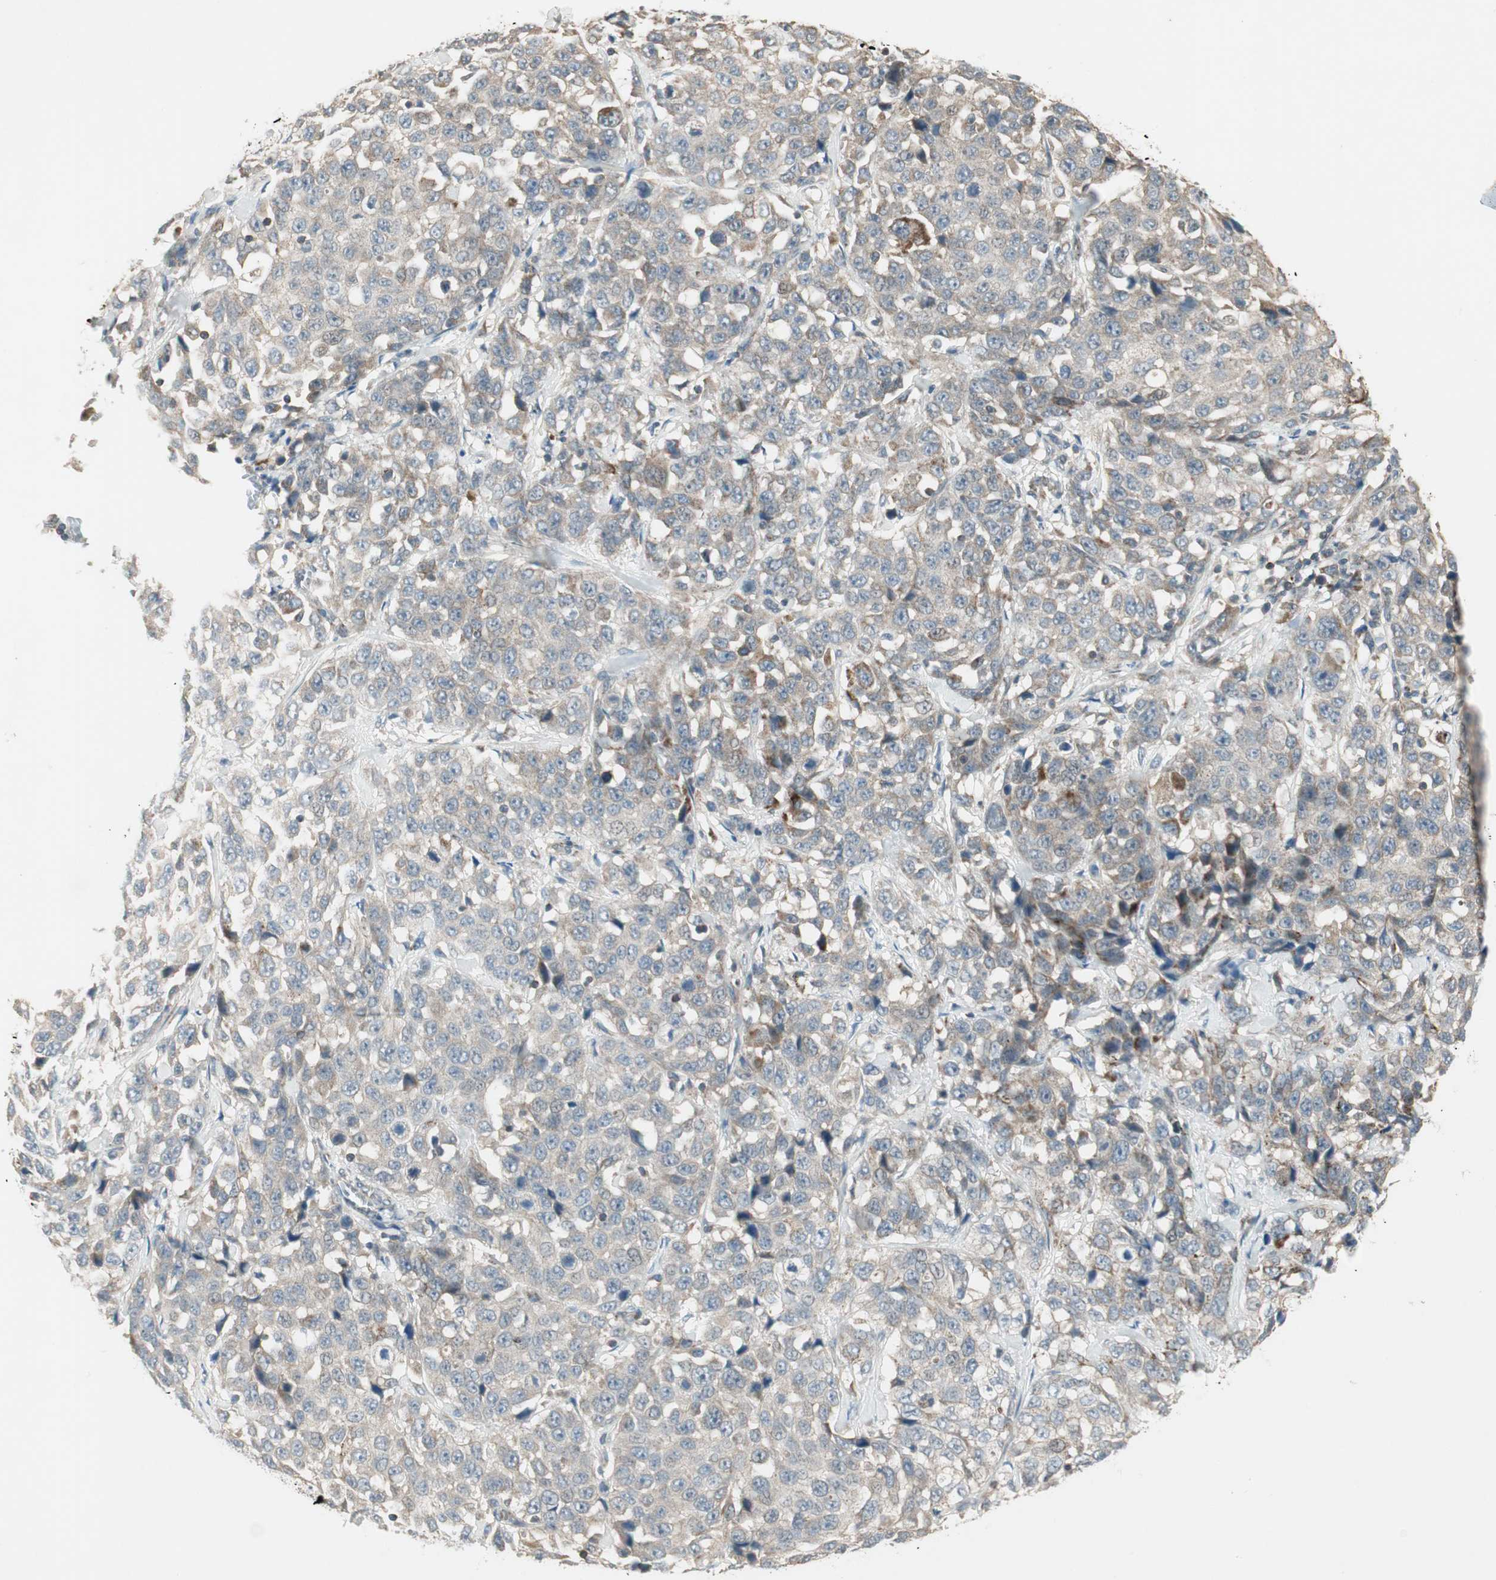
{"staining": {"intensity": "weak", "quantity": "25%-75%", "location": "cytoplasmic/membranous"}, "tissue": "stomach cancer", "cell_type": "Tumor cells", "image_type": "cancer", "snomed": [{"axis": "morphology", "description": "Normal tissue, NOS"}, {"axis": "morphology", "description": "Adenocarcinoma, NOS"}, {"axis": "topography", "description": "Stomach"}], "caption": "Protein staining by immunohistochemistry (IHC) reveals weak cytoplasmic/membranous staining in approximately 25%-75% of tumor cells in stomach adenocarcinoma. The protein of interest is stained brown, and the nuclei are stained in blue (DAB IHC with brightfield microscopy, high magnification).", "gene": "USP2", "patient": {"sex": "male", "age": 48}}